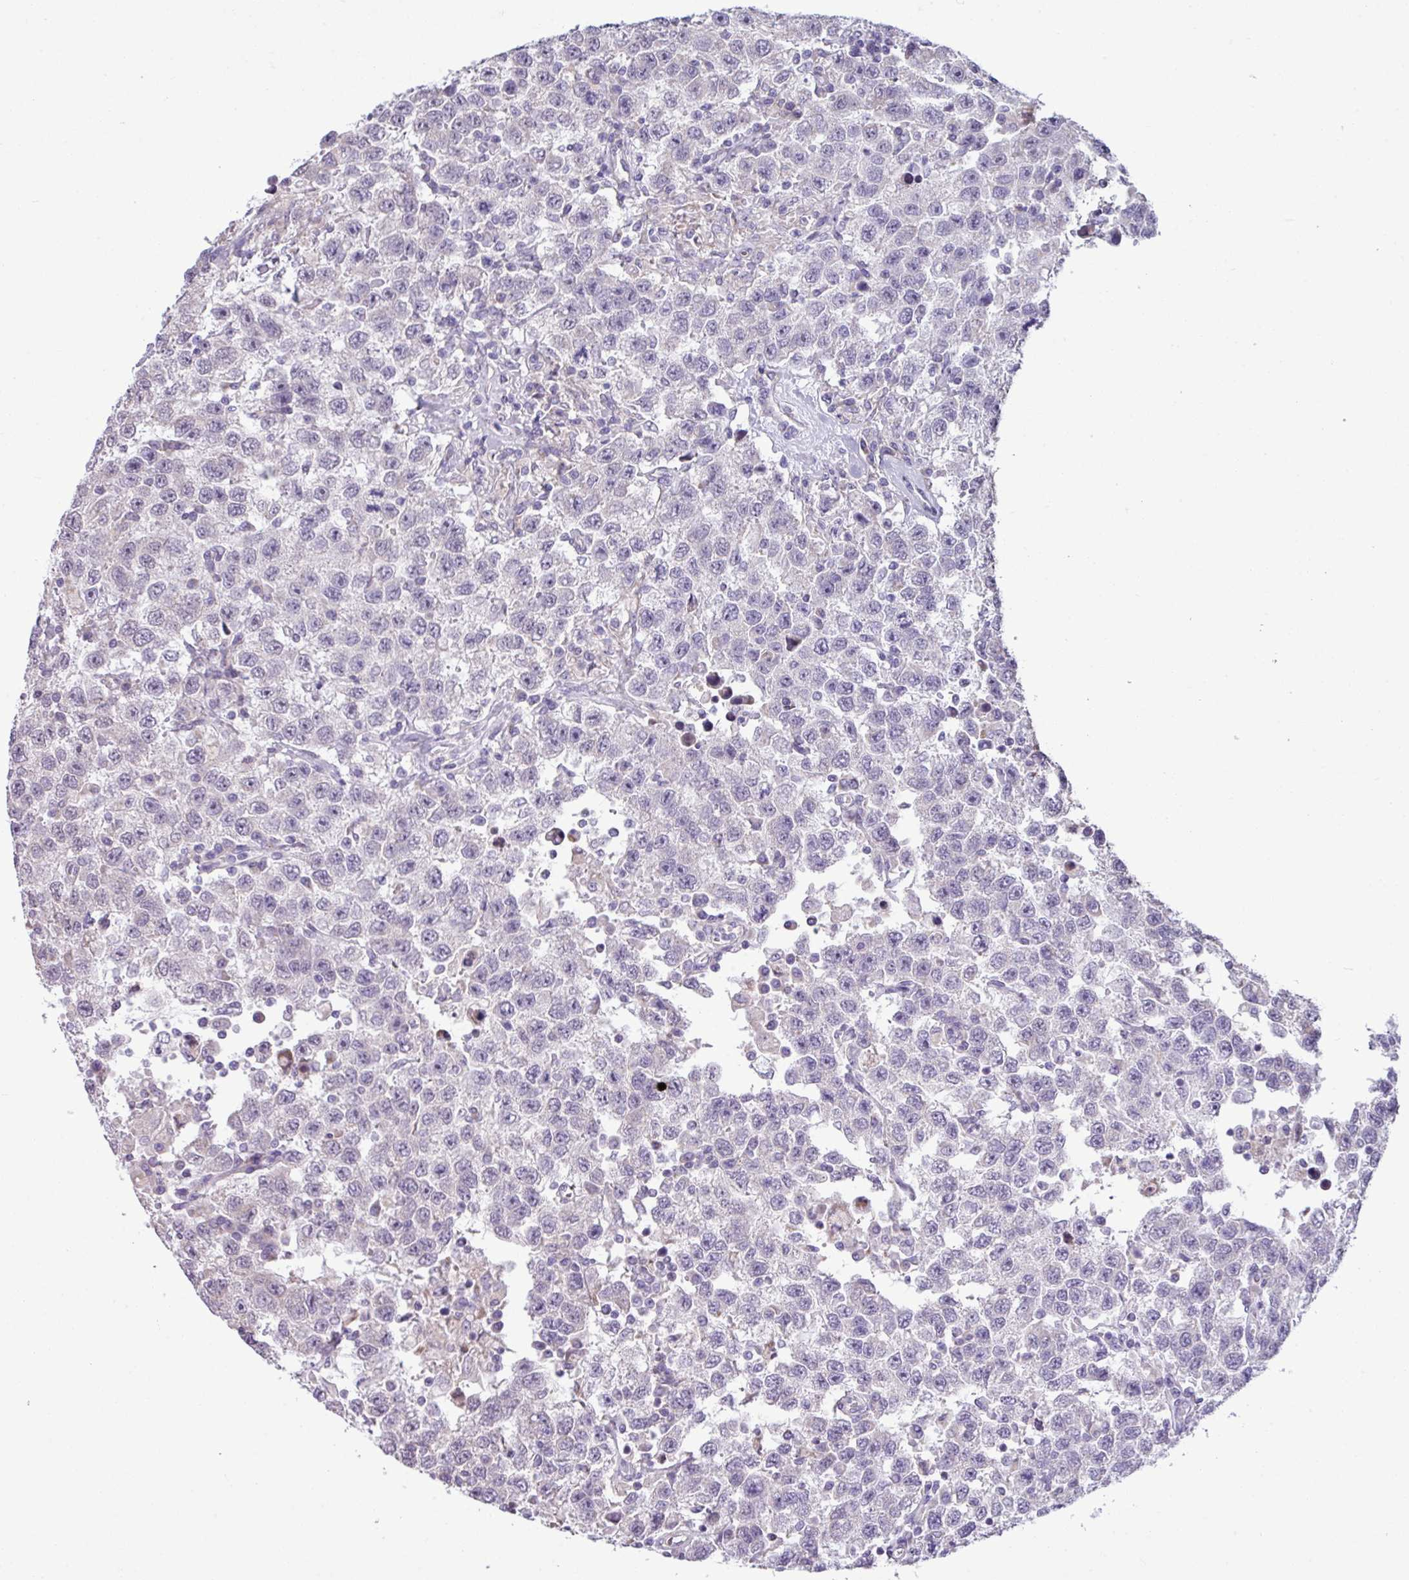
{"staining": {"intensity": "negative", "quantity": "none", "location": "none"}, "tissue": "testis cancer", "cell_type": "Tumor cells", "image_type": "cancer", "snomed": [{"axis": "morphology", "description": "Seminoma, NOS"}, {"axis": "topography", "description": "Testis"}], "caption": "A histopathology image of human testis seminoma is negative for staining in tumor cells.", "gene": "IRGC", "patient": {"sex": "male", "age": 41}}